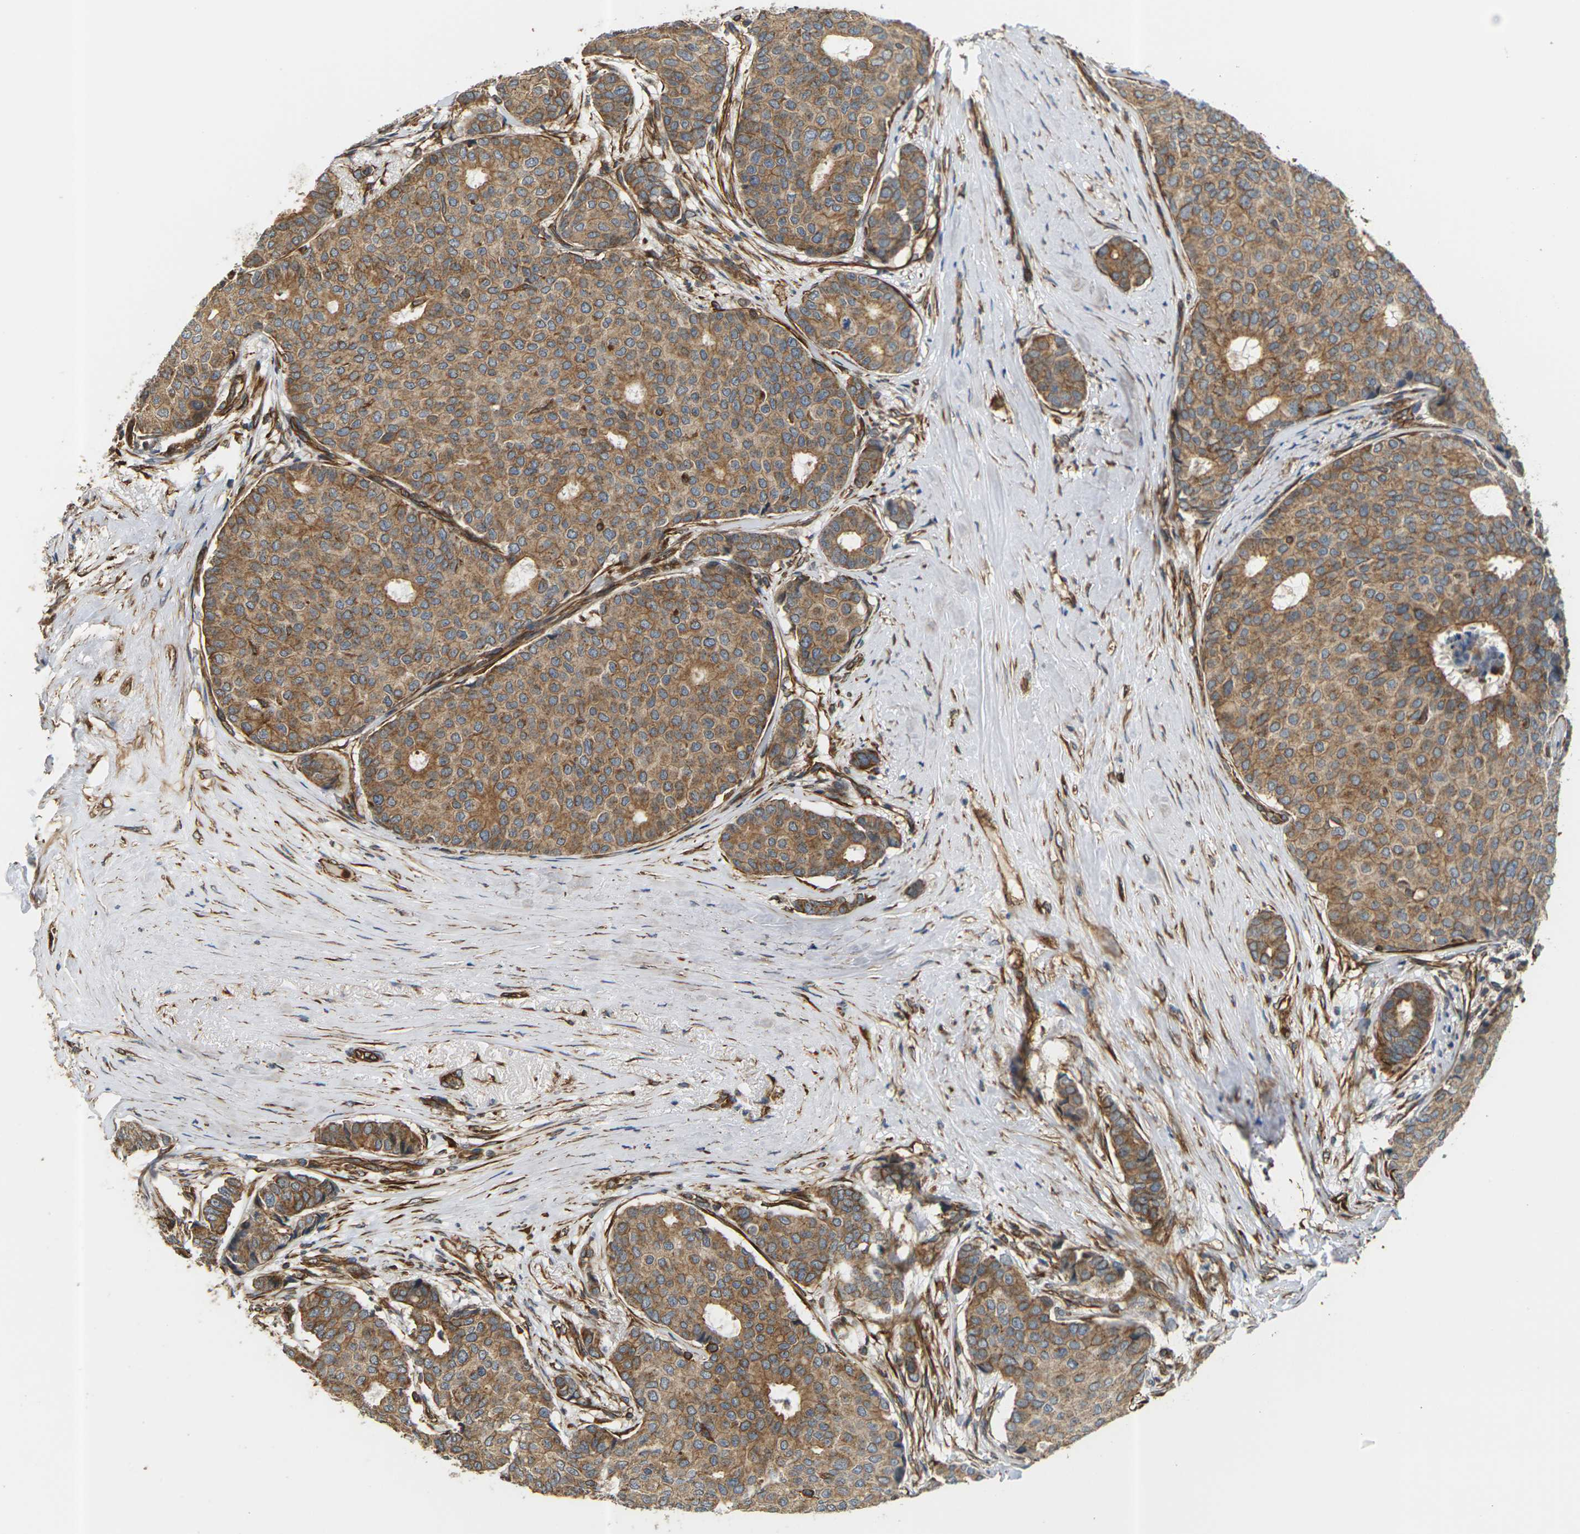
{"staining": {"intensity": "moderate", "quantity": ">75%", "location": "cytoplasmic/membranous"}, "tissue": "breast cancer", "cell_type": "Tumor cells", "image_type": "cancer", "snomed": [{"axis": "morphology", "description": "Duct carcinoma"}, {"axis": "topography", "description": "Breast"}], "caption": "IHC of human breast infiltrating ductal carcinoma exhibits medium levels of moderate cytoplasmic/membranous expression in approximately >75% of tumor cells. (IHC, brightfield microscopy, high magnification).", "gene": "PCDHB4", "patient": {"sex": "female", "age": 75}}